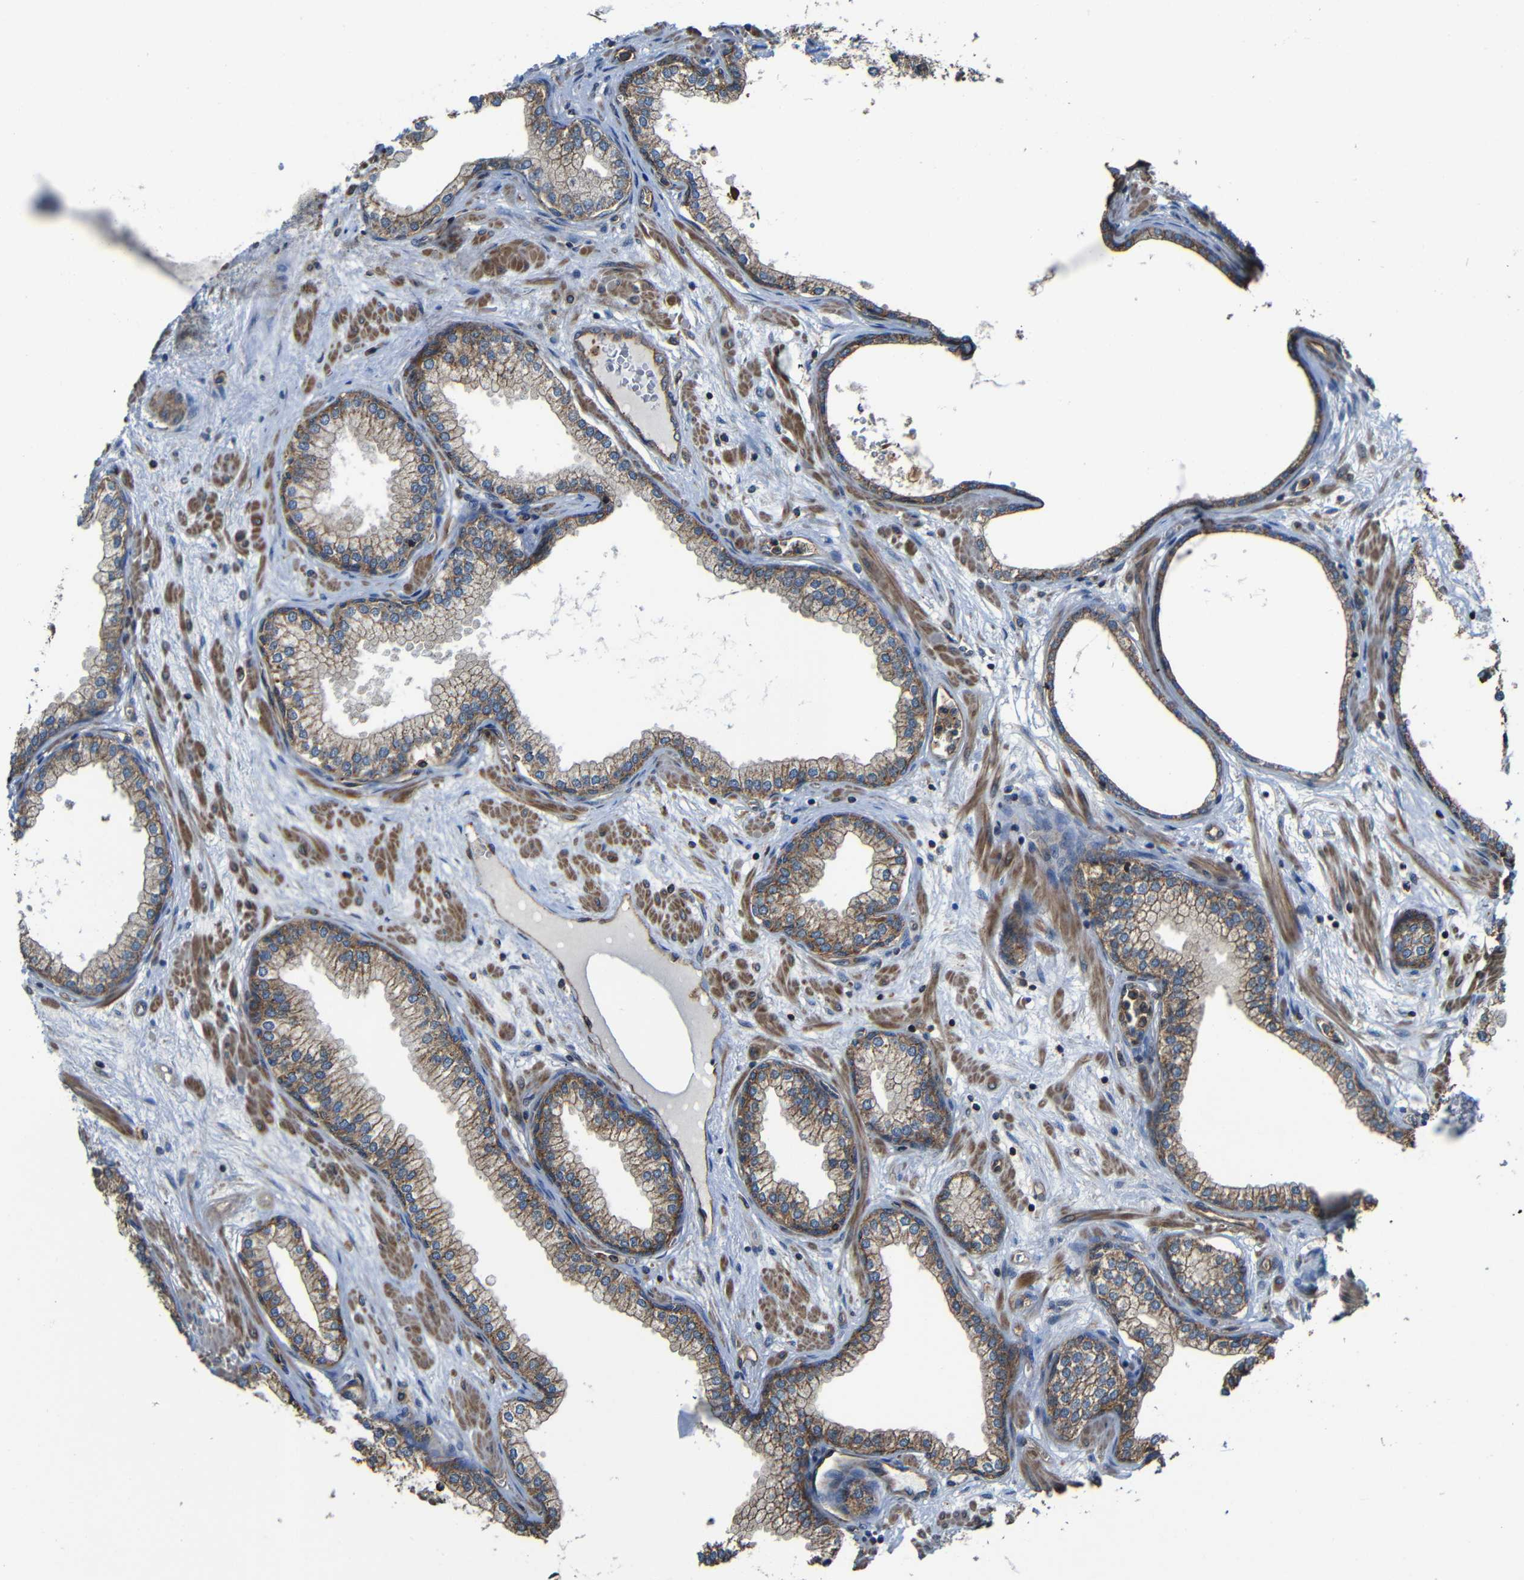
{"staining": {"intensity": "moderate", "quantity": ">75%", "location": "cytoplasmic/membranous"}, "tissue": "prostate", "cell_type": "Glandular cells", "image_type": "normal", "snomed": [{"axis": "morphology", "description": "Normal tissue, NOS"}, {"axis": "morphology", "description": "Urothelial carcinoma, Low grade"}, {"axis": "topography", "description": "Urinary bladder"}, {"axis": "topography", "description": "Prostate"}], "caption": "Protein staining of unremarkable prostate shows moderate cytoplasmic/membranous staining in about >75% of glandular cells.", "gene": "PTCH1", "patient": {"sex": "male", "age": 60}}